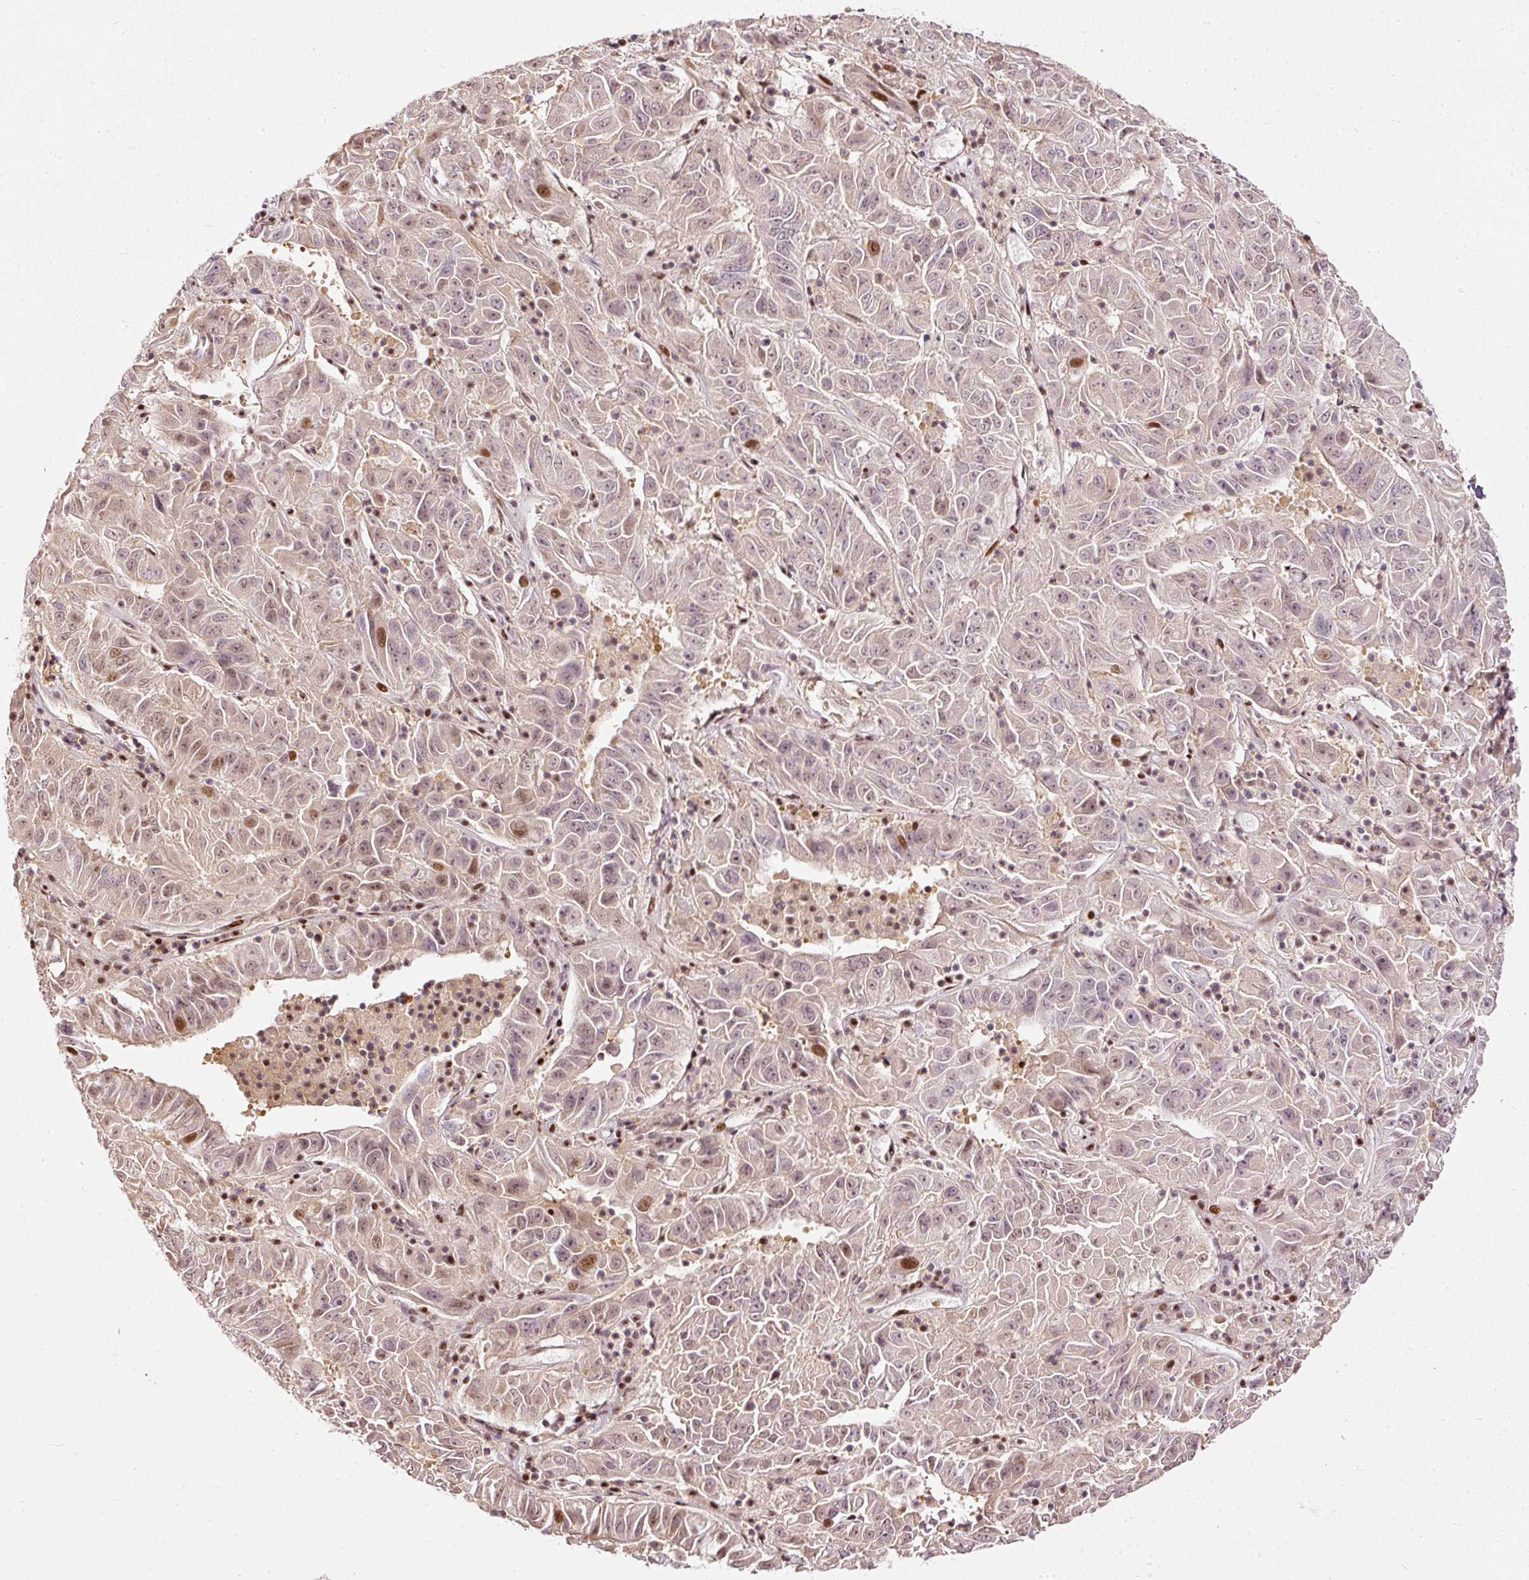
{"staining": {"intensity": "moderate", "quantity": "<25%", "location": "nuclear"}, "tissue": "pancreatic cancer", "cell_type": "Tumor cells", "image_type": "cancer", "snomed": [{"axis": "morphology", "description": "Adenocarcinoma, NOS"}, {"axis": "topography", "description": "Pancreas"}], "caption": "Human pancreatic cancer stained for a protein (brown) shows moderate nuclear positive staining in about <25% of tumor cells.", "gene": "ZNF778", "patient": {"sex": "male", "age": 63}}